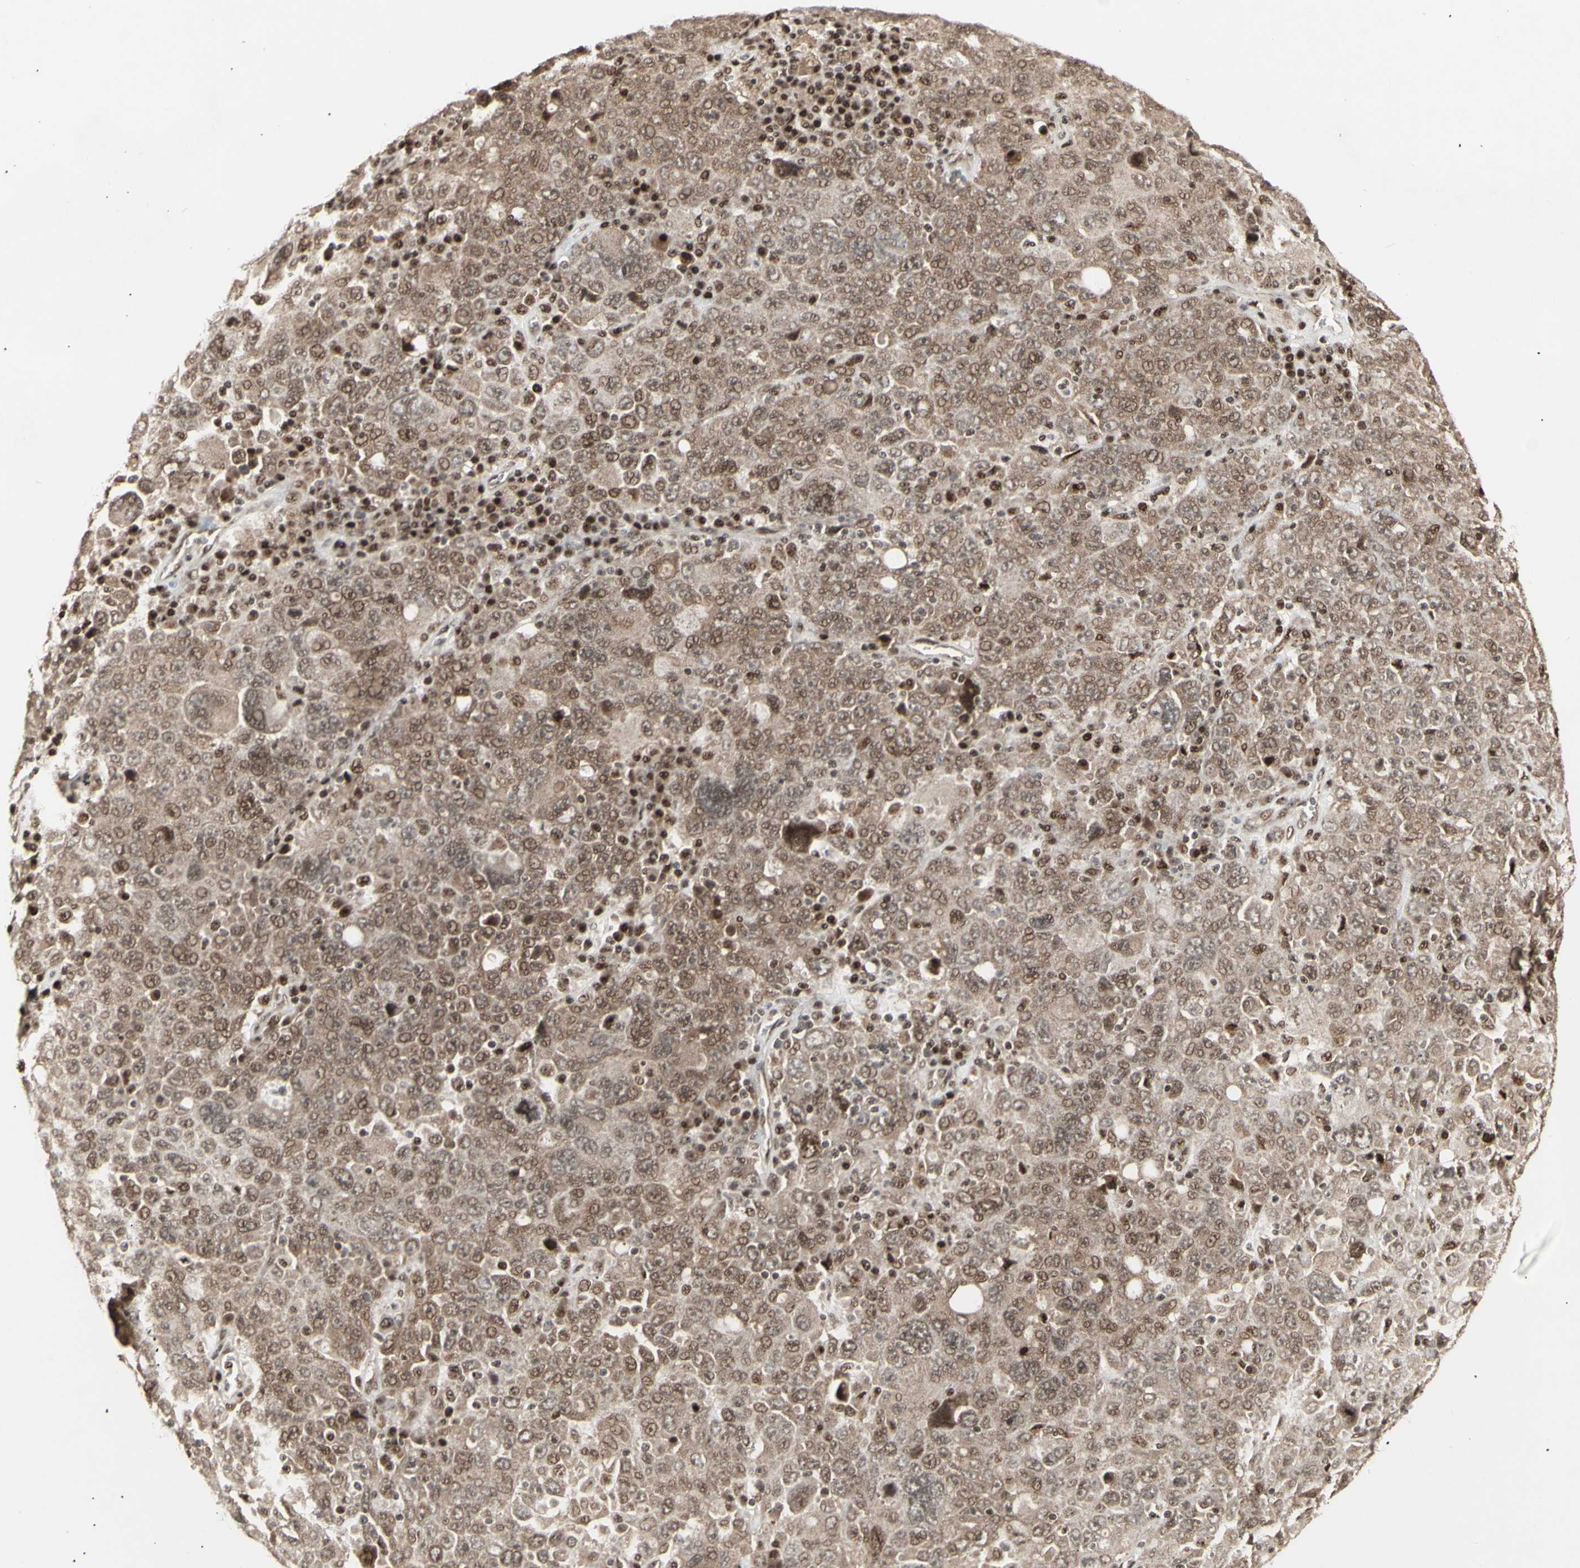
{"staining": {"intensity": "moderate", "quantity": ">75%", "location": "cytoplasmic/membranous,nuclear"}, "tissue": "ovarian cancer", "cell_type": "Tumor cells", "image_type": "cancer", "snomed": [{"axis": "morphology", "description": "Carcinoma, endometroid"}, {"axis": "topography", "description": "Ovary"}], "caption": "IHC histopathology image of neoplastic tissue: ovarian cancer (endometroid carcinoma) stained using IHC reveals medium levels of moderate protein expression localized specifically in the cytoplasmic/membranous and nuclear of tumor cells, appearing as a cytoplasmic/membranous and nuclear brown color.", "gene": "CBX1", "patient": {"sex": "female", "age": 62}}